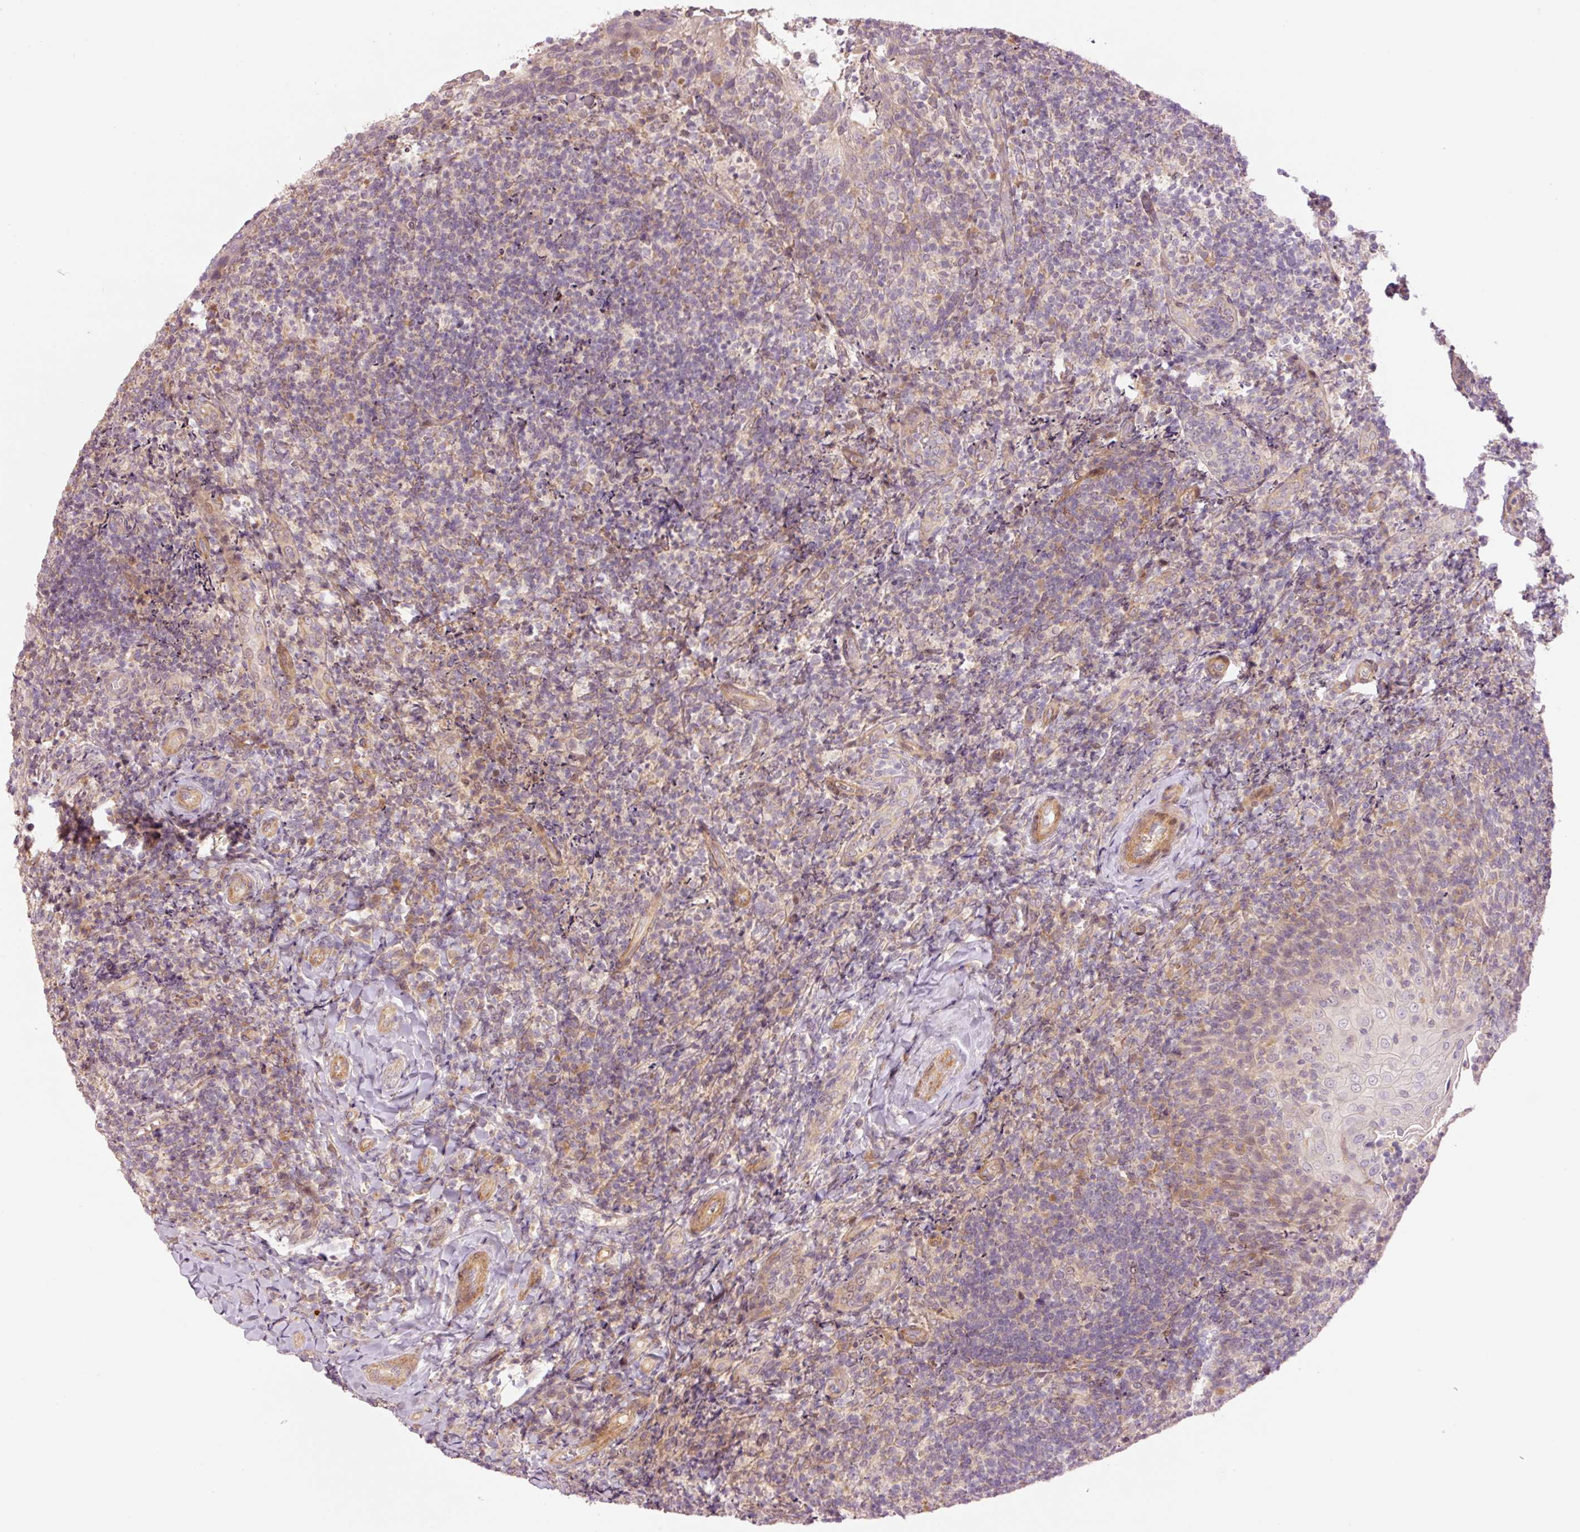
{"staining": {"intensity": "negative", "quantity": "none", "location": "none"}, "tissue": "tonsil", "cell_type": "Germinal center cells", "image_type": "normal", "snomed": [{"axis": "morphology", "description": "Normal tissue, NOS"}, {"axis": "topography", "description": "Tonsil"}], "caption": "Germinal center cells show no significant positivity in normal tonsil. (DAB immunohistochemistry with hematoxylin counter stain).", "gene": "SLC29A3", "patient": {"sex": "female", "age": 10}}